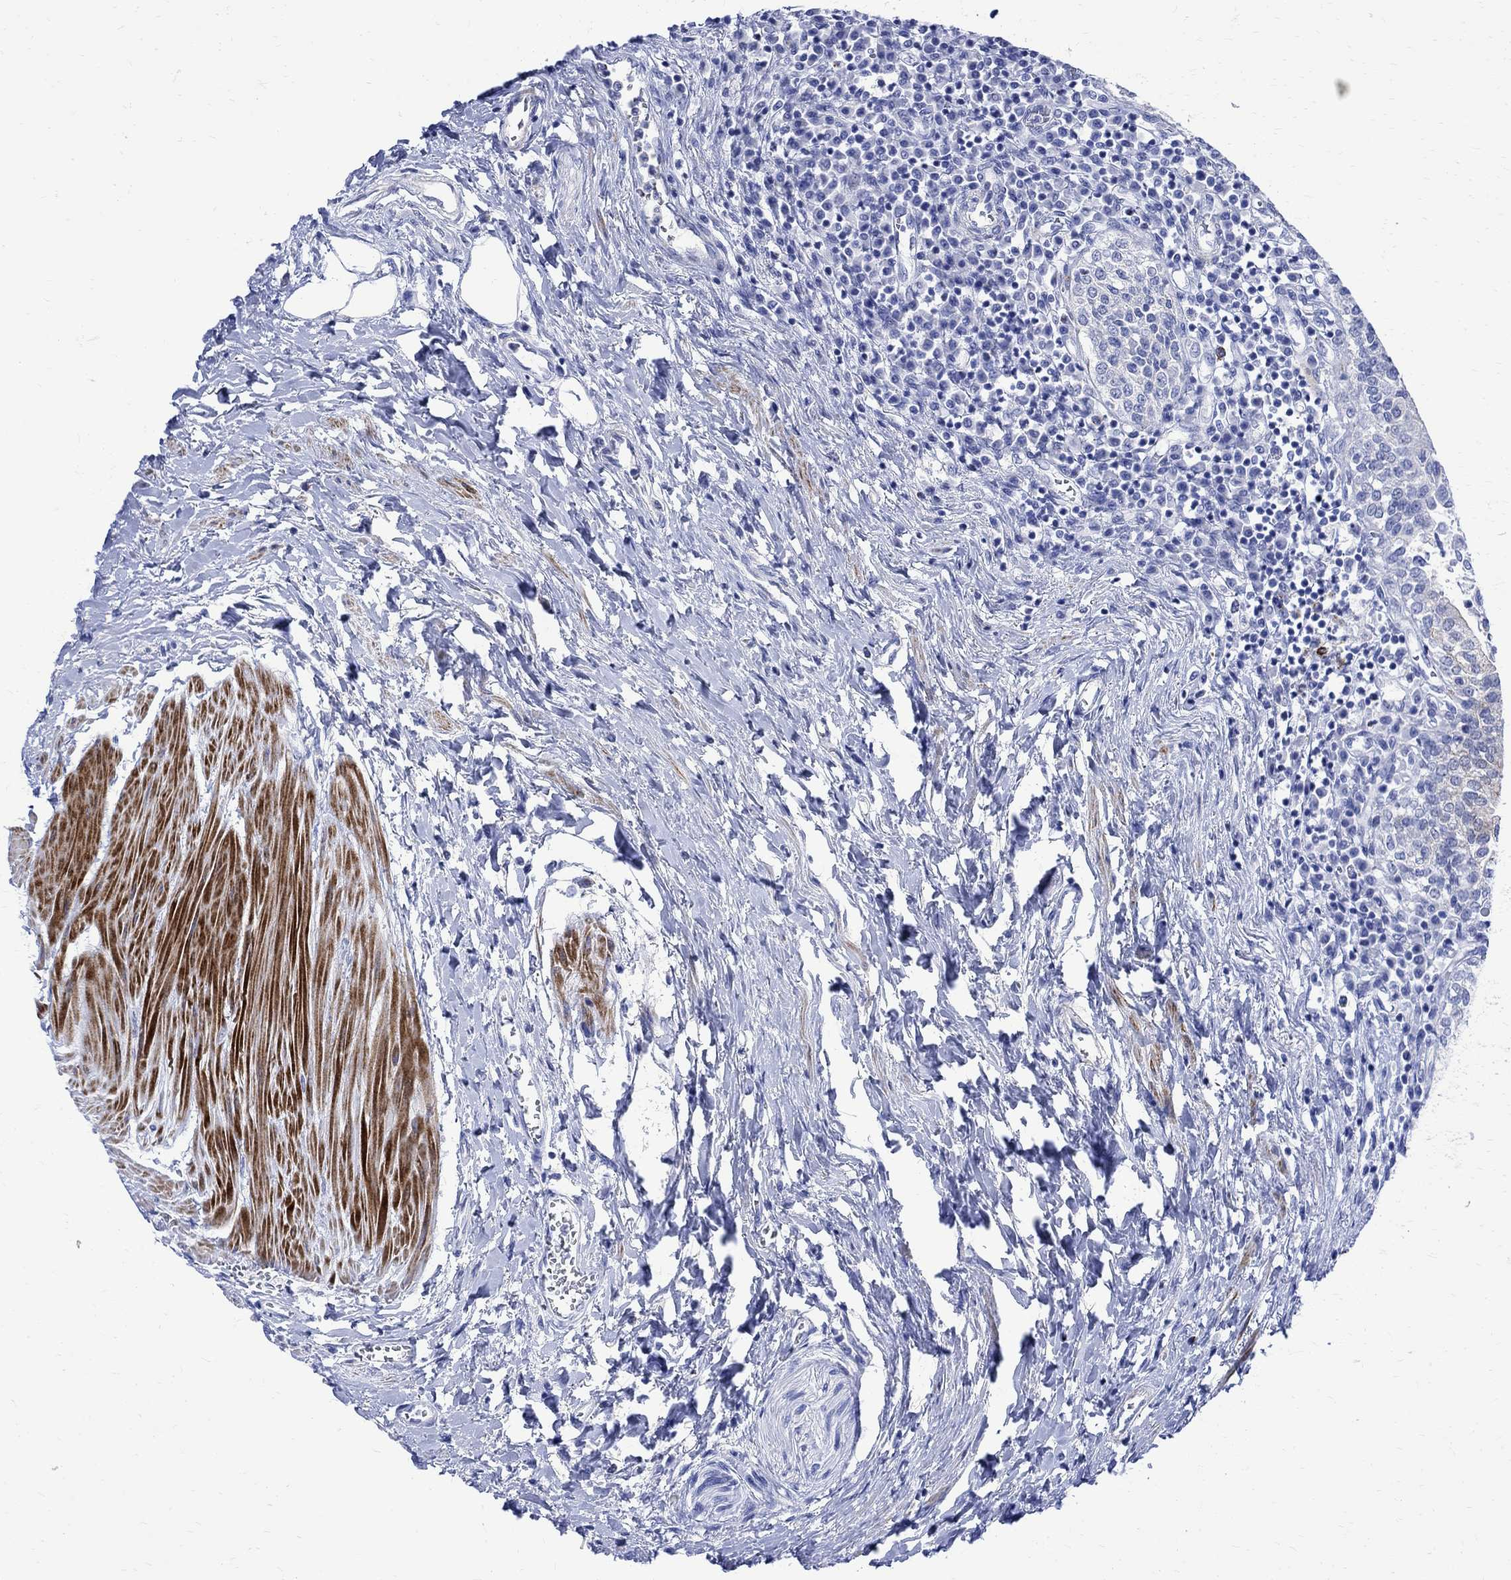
{"staining": {"intensity": "negative", "quantity": "none", "location": "none"}, "tissue": "urothelial cancer", "cell_type": "Tumor cells", "image_type": "cancer", "snomed": [{"axis": "morphology", "description": "Urothelial carcinoma, Low grade"}, {"axis": "topography", "description": "Urinary bladder"}], "caption": "High power microscopy histopathology image of an immunohistochemistry histopathology image of urothelial cancer, revealing no significant positivity in tumor cells.", "gene": "PARVB", "patient": {"sex": "male", "age": 78}}